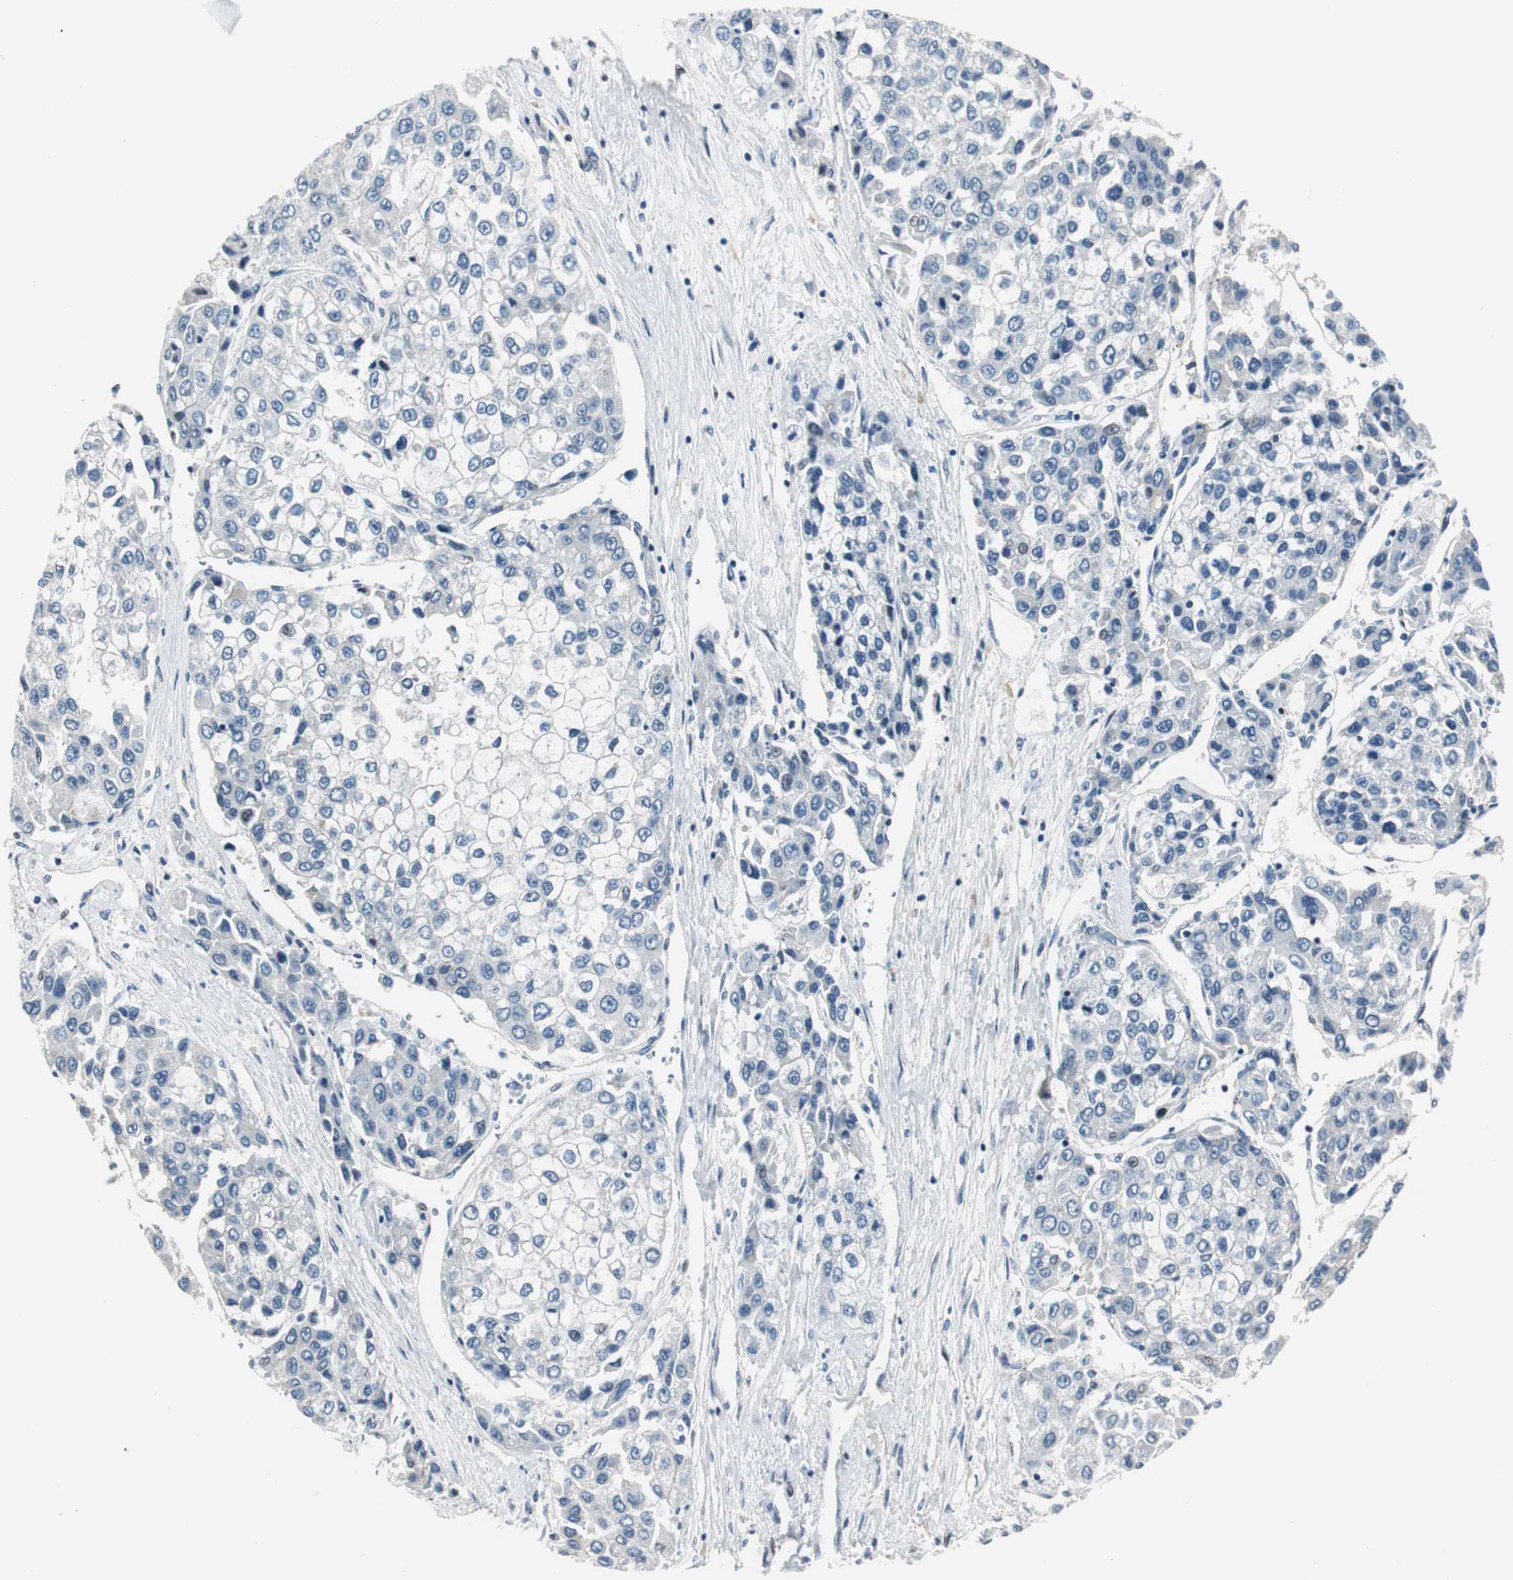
{"staining": {"intensity": "negative", "quantity": "none", "location": "none"}, "tissue": "liver cancer", "cell_type": "Tumor cells", "image_type": "cancer", "snomed": [{"axis": "morphology", "description": "Carcinoma, Hepatocellular, NOS"}, {"axis": "topography", "description": "Liver"}], "caption": "Immunohistochemistry (IHC) of human liver cancer (hepatocellular carcinoma) demonstrates no staining in tumor cells.", "gene": "RAD1", "patient": {"sex": "female", "age": 66}}